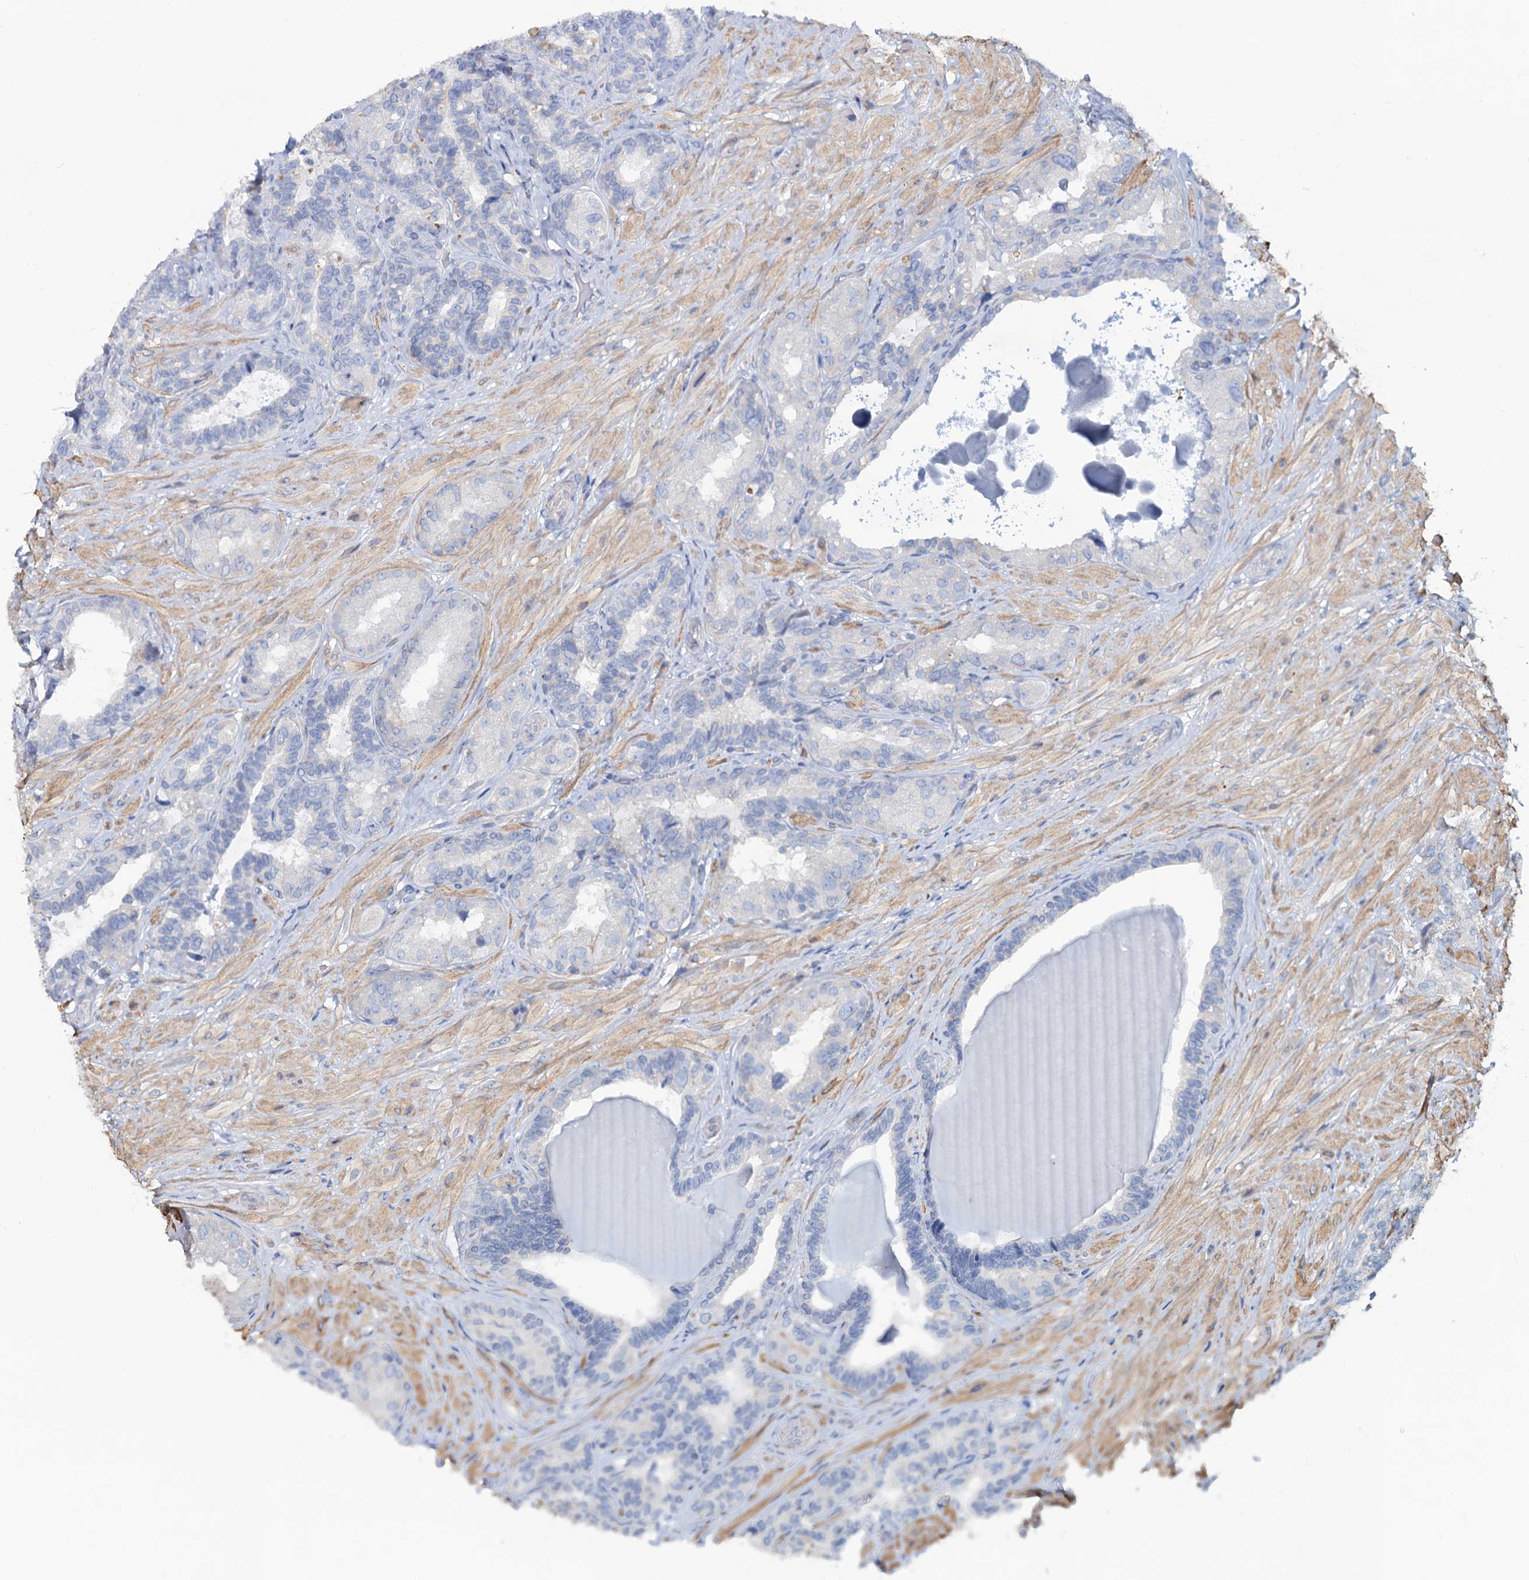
{"staining": {"intensity": "negative", "quantity": "none", "location": "none"}, "tissue": "seminal vesicle", "cell_type": "Glandular cells", "image_type": "normal", "snomed": [{"axis": "morphology", "description": "Normal tissue, NOS"}, {"axis": "topography", "description": "Prostate and seminal vesicle, NOS"}, {"axis": "topography", "description": "Prostate"}, {"axis": "topography", "description": "Seminal veicle"}], "caption": "Glandular cells are negative for protein expression in unremarkable human seminal vesicle. (DAB (3,3'-diaminobenzidine) immunohistochemistry (IHC) with hematoxylin counter stain).", "gene": "SLC1A3", "patient": {"sex": "male", "age": 67}}